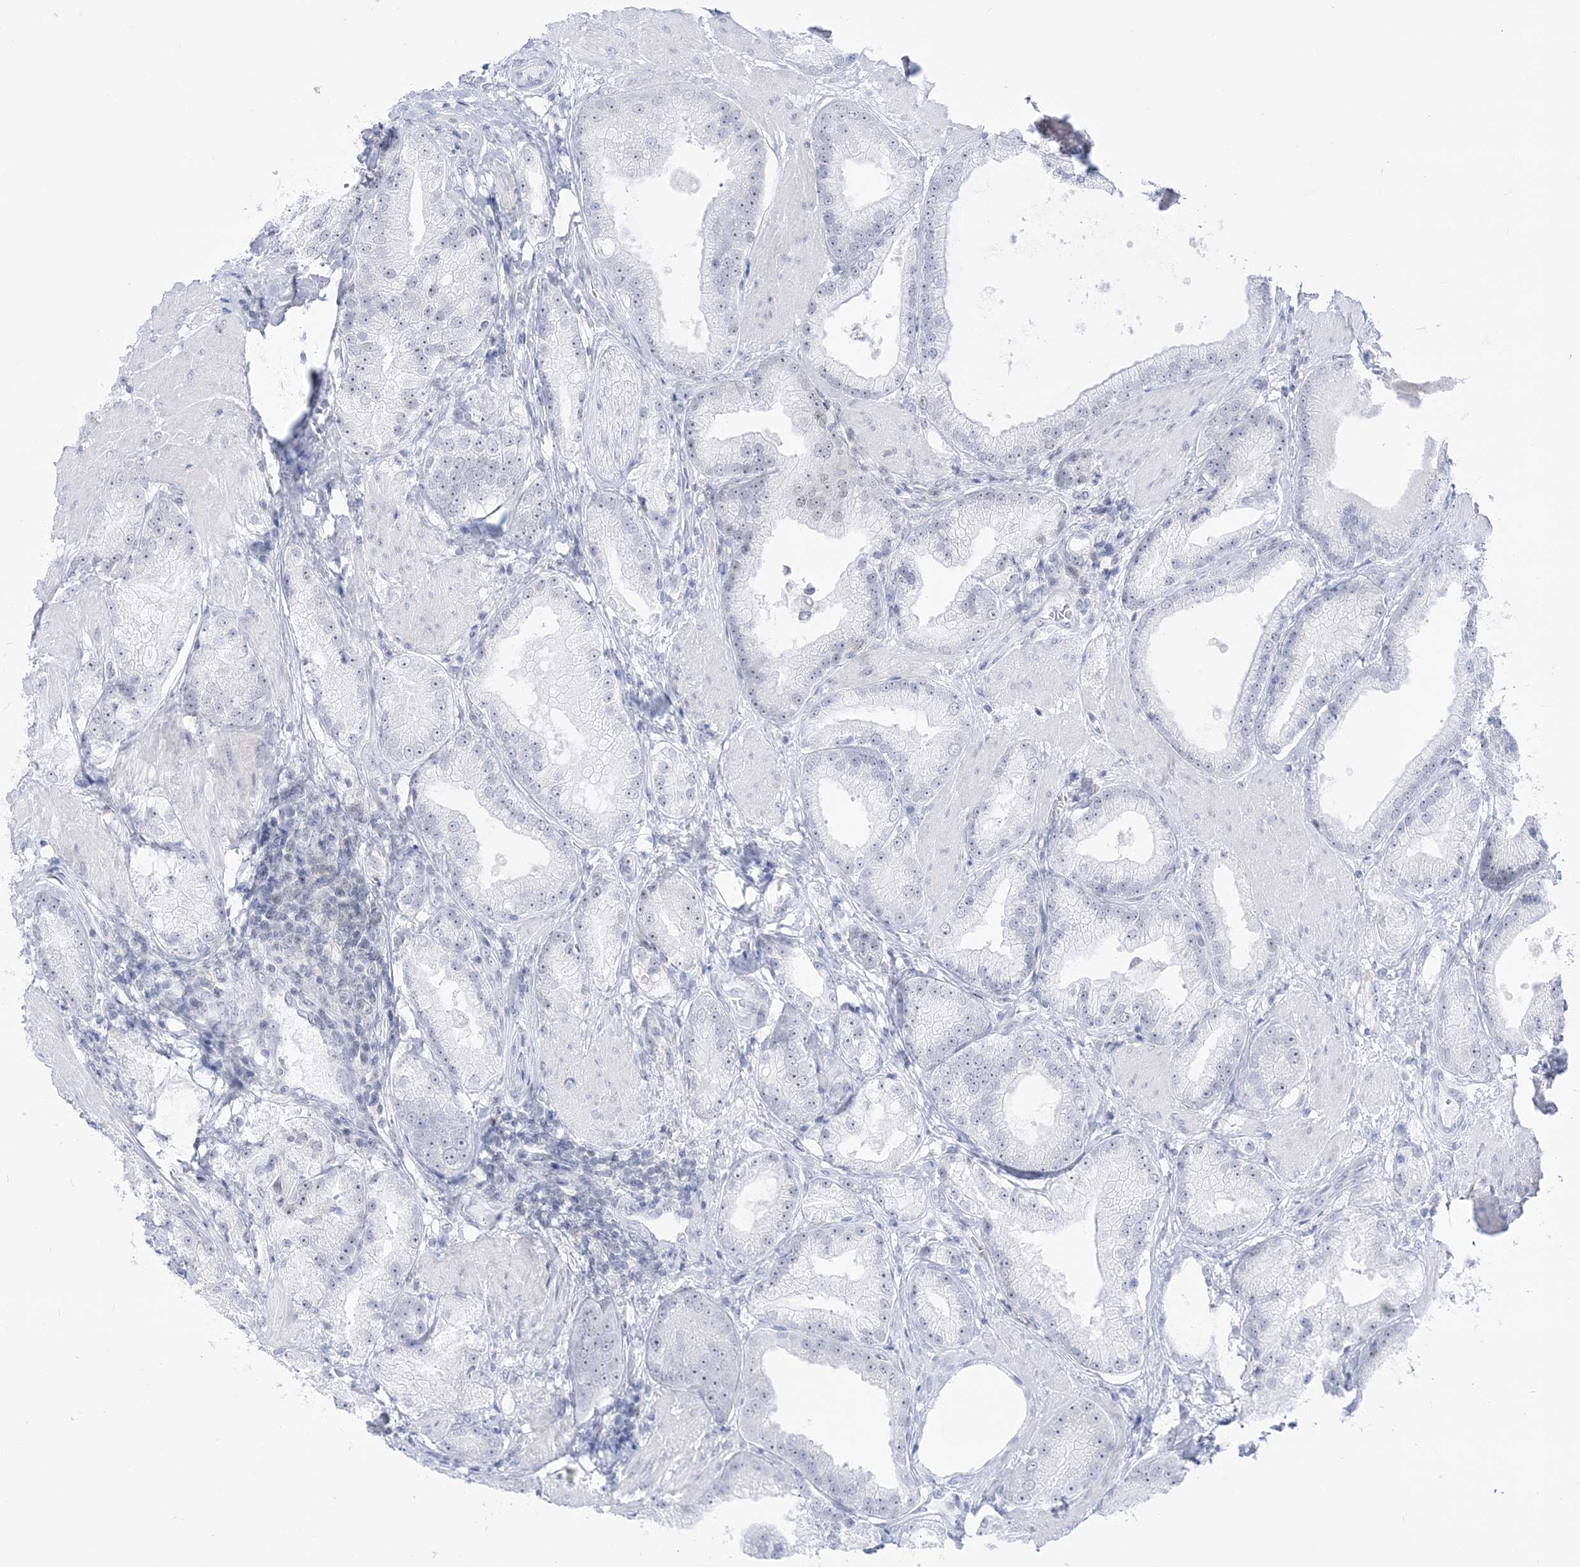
{"staining": {"intensity": "negative", "quantity": "none", "location": "none"}, "tissue": "prostate cancer", "cell_type": "Tumor cells", "image_type": "cancer", "snomed": [{"axis": "morphology", "description": "Adenocarcinoma, Low grade"}, {"axis": "topography", "description": "Prostate"}], "caption": "Tumor cells show no significant protein positivity in prostate adenocarcinoma (low-grade). (DAB (3,3'-diaminobenzidine) immunohistochemistry (IHC), high magnification).", "gene": "DDX21", "patient": {"sex": "male", "age": 67}}